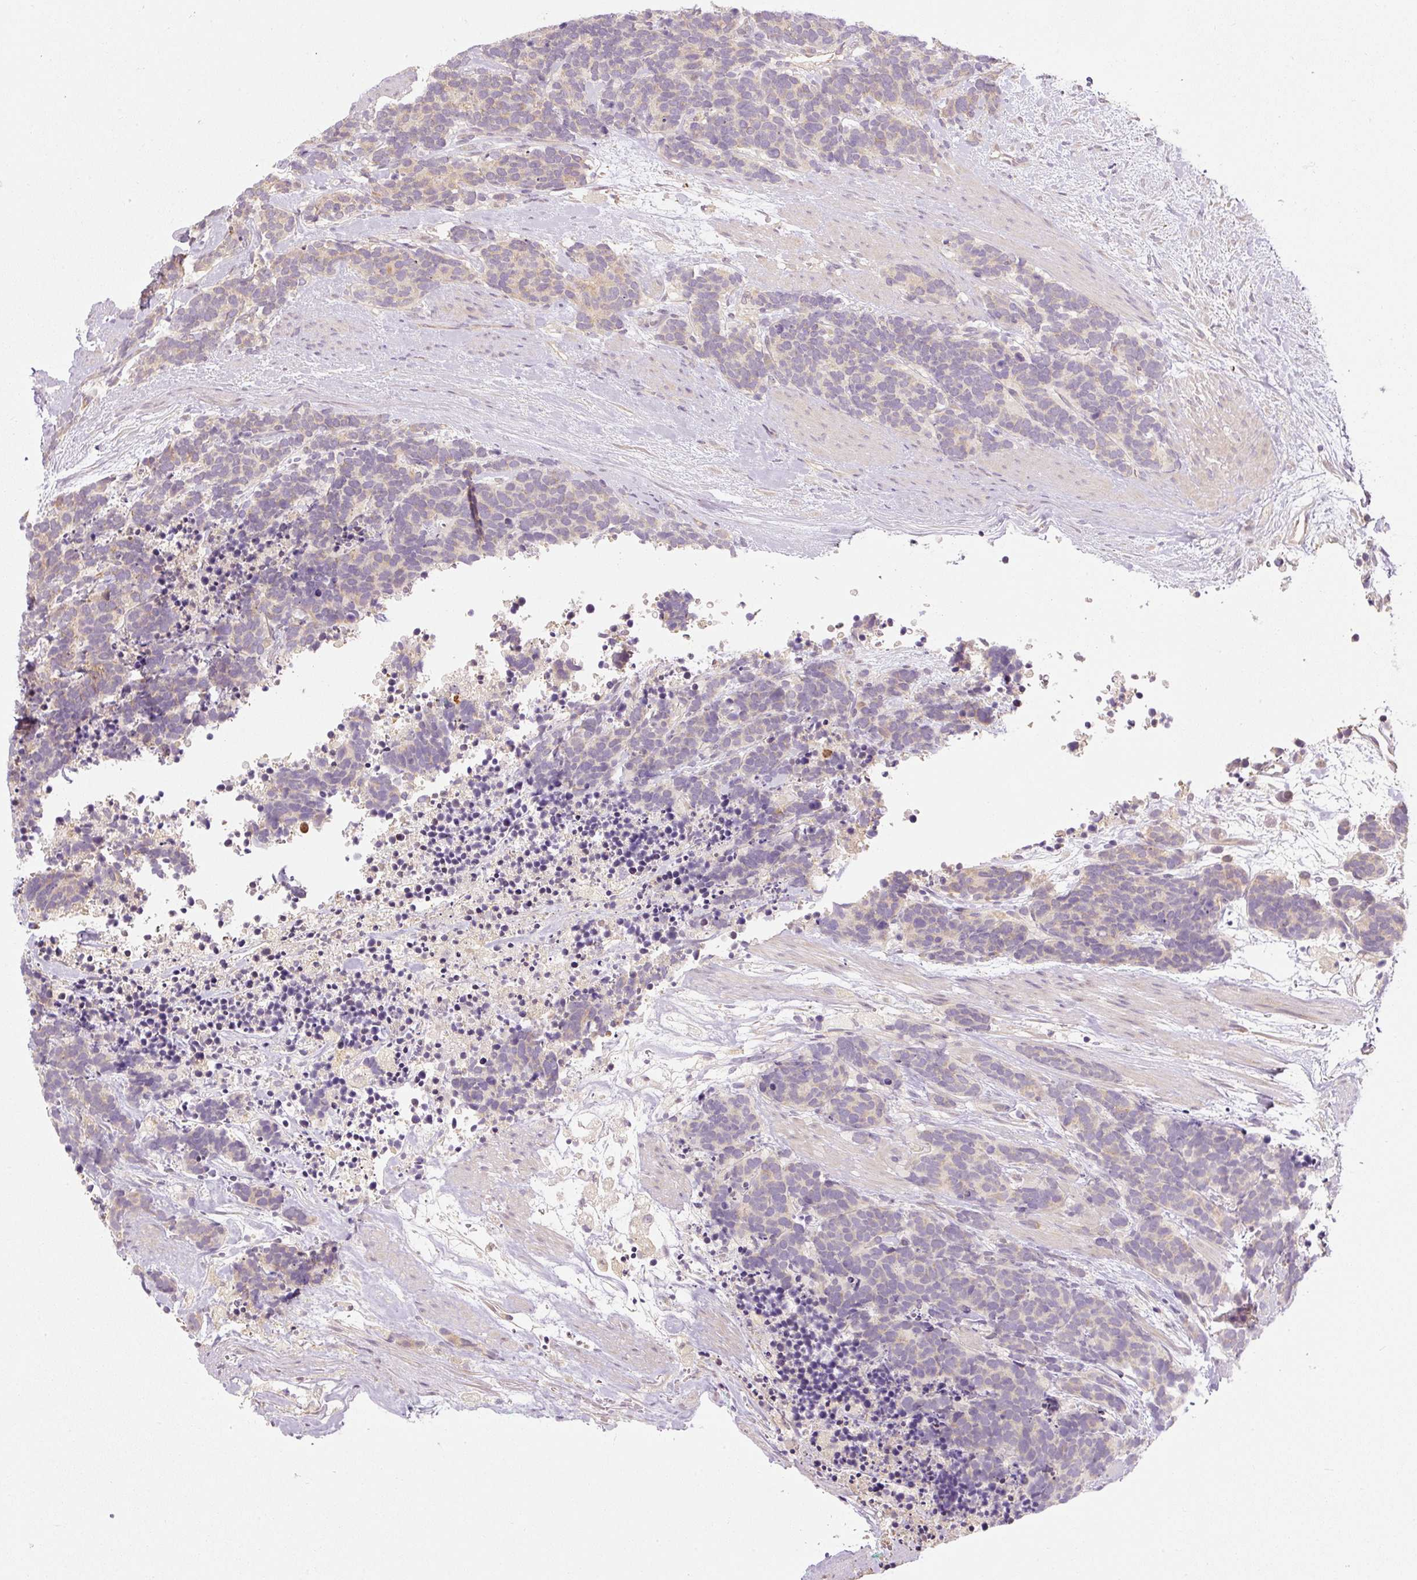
{"staining": {"intensity": "weak", "quantity": "<25%", "location": "cytoplasmic/membranous"}, "tissue": "carcinoid", "cell_type": "Tumor cells", "image_type": "cancer", "snomed": [{"axis": "morphology", "description": "Carcinoma, NOS"}, {"axis": "morphology", "description": "Carcinoid, malignant, NOS"}, {"axis": "topography", "description": "Prostate"}], "caption": "Human carcinoma stained for a protein using immunohistochemistry (IHC) demonstrates no expression in tumor cells.", "gene": "CTTNBP2", "patient": {"sex": "male", "age": 57}}